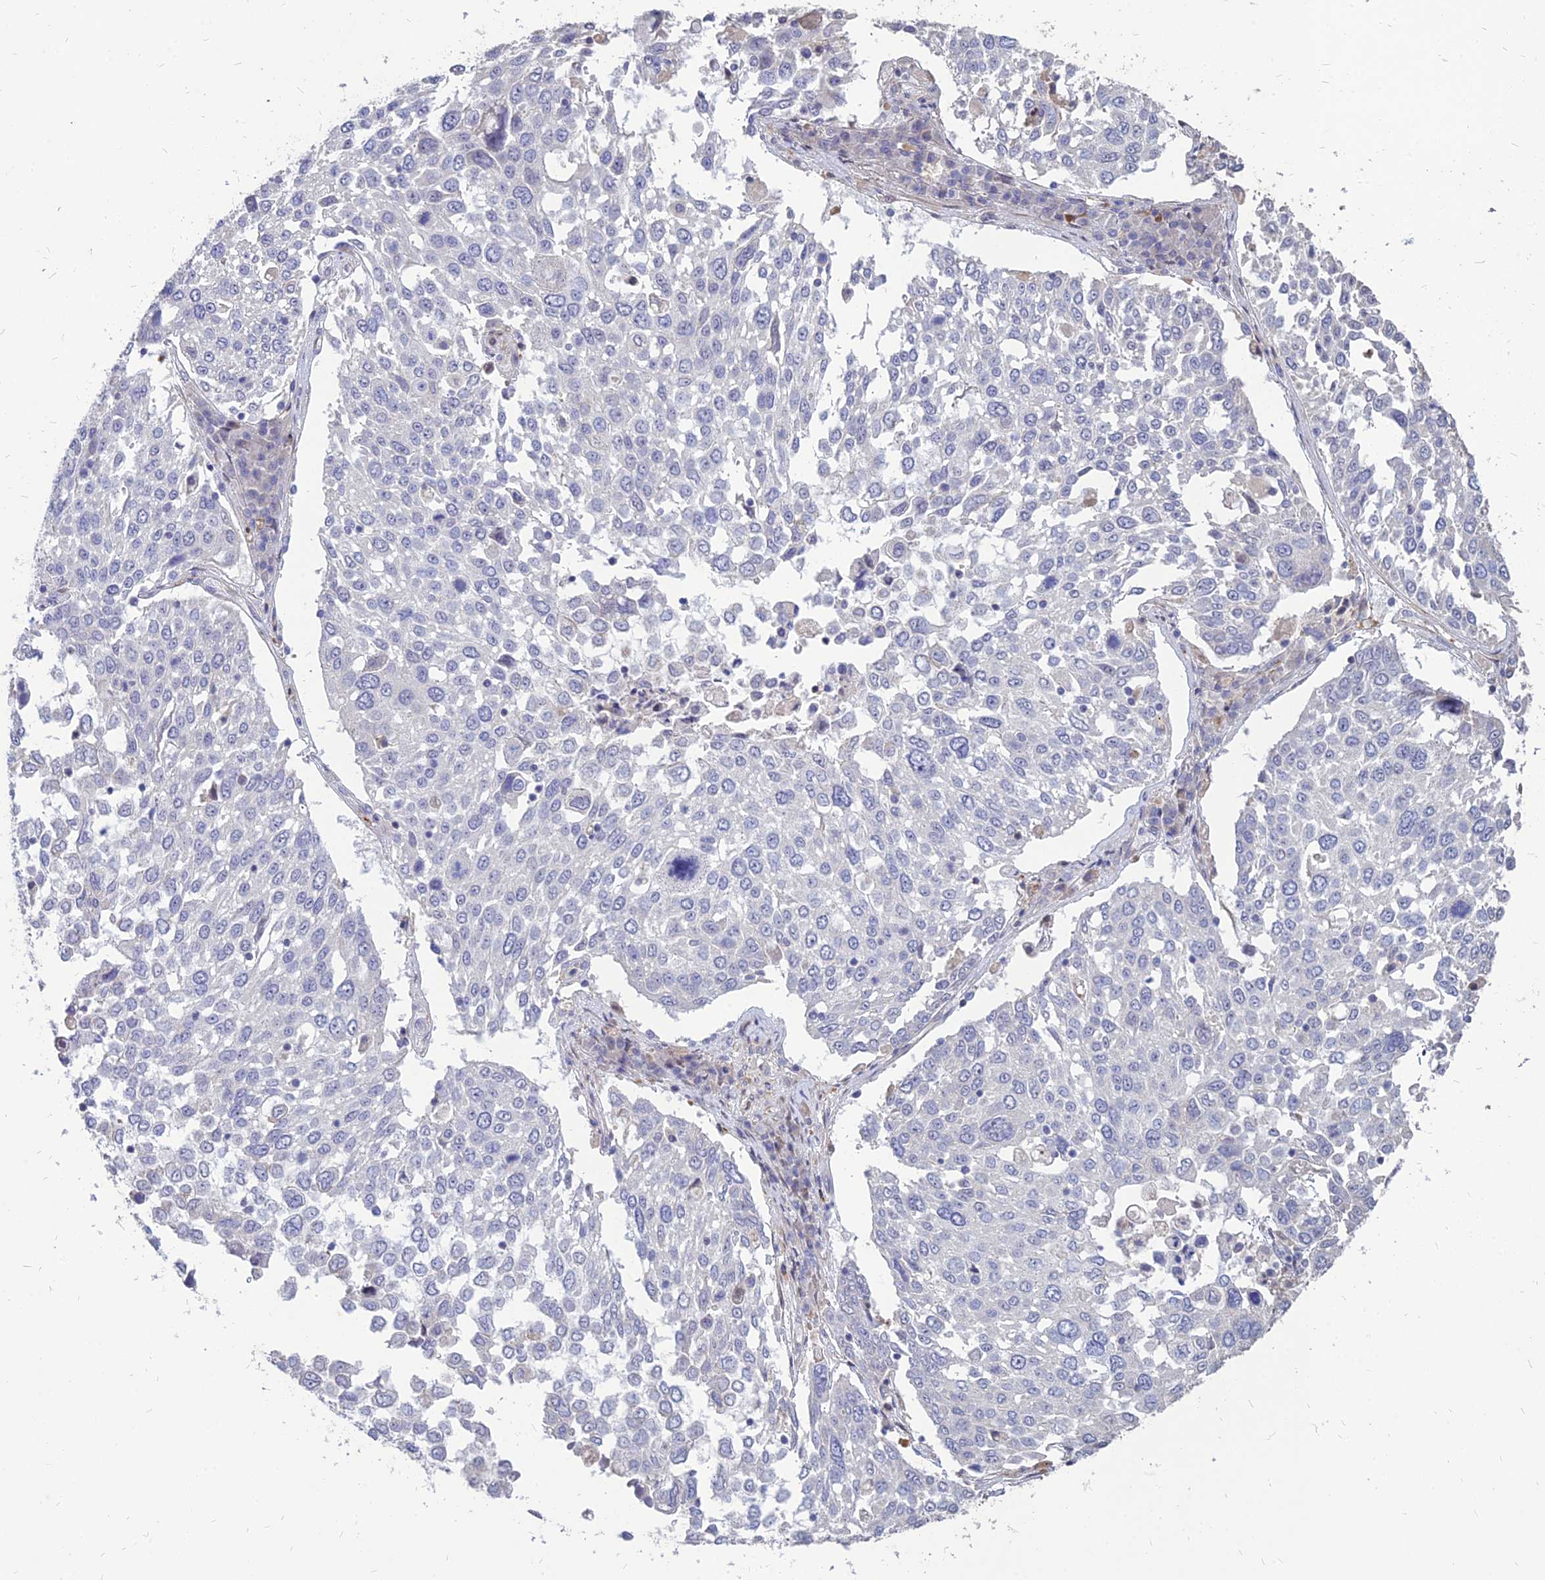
{"staining": {"intensity": "negative", "quantity": "none", "location": "none"}, "tissue": "lung cancer", "cell_type": "Tumor cells", "image_type": "cancer", "snomed": [{"axis": "morphology", "description": "Squamous cell carcinoma, NOS"}, {"axis": "topography", "description": "Lung"}], "caption": "Tumor cells show no significant staining in lung cancer.", "gene": "ST3GAL6", "patient": {"sex": "male", "age": 65}}